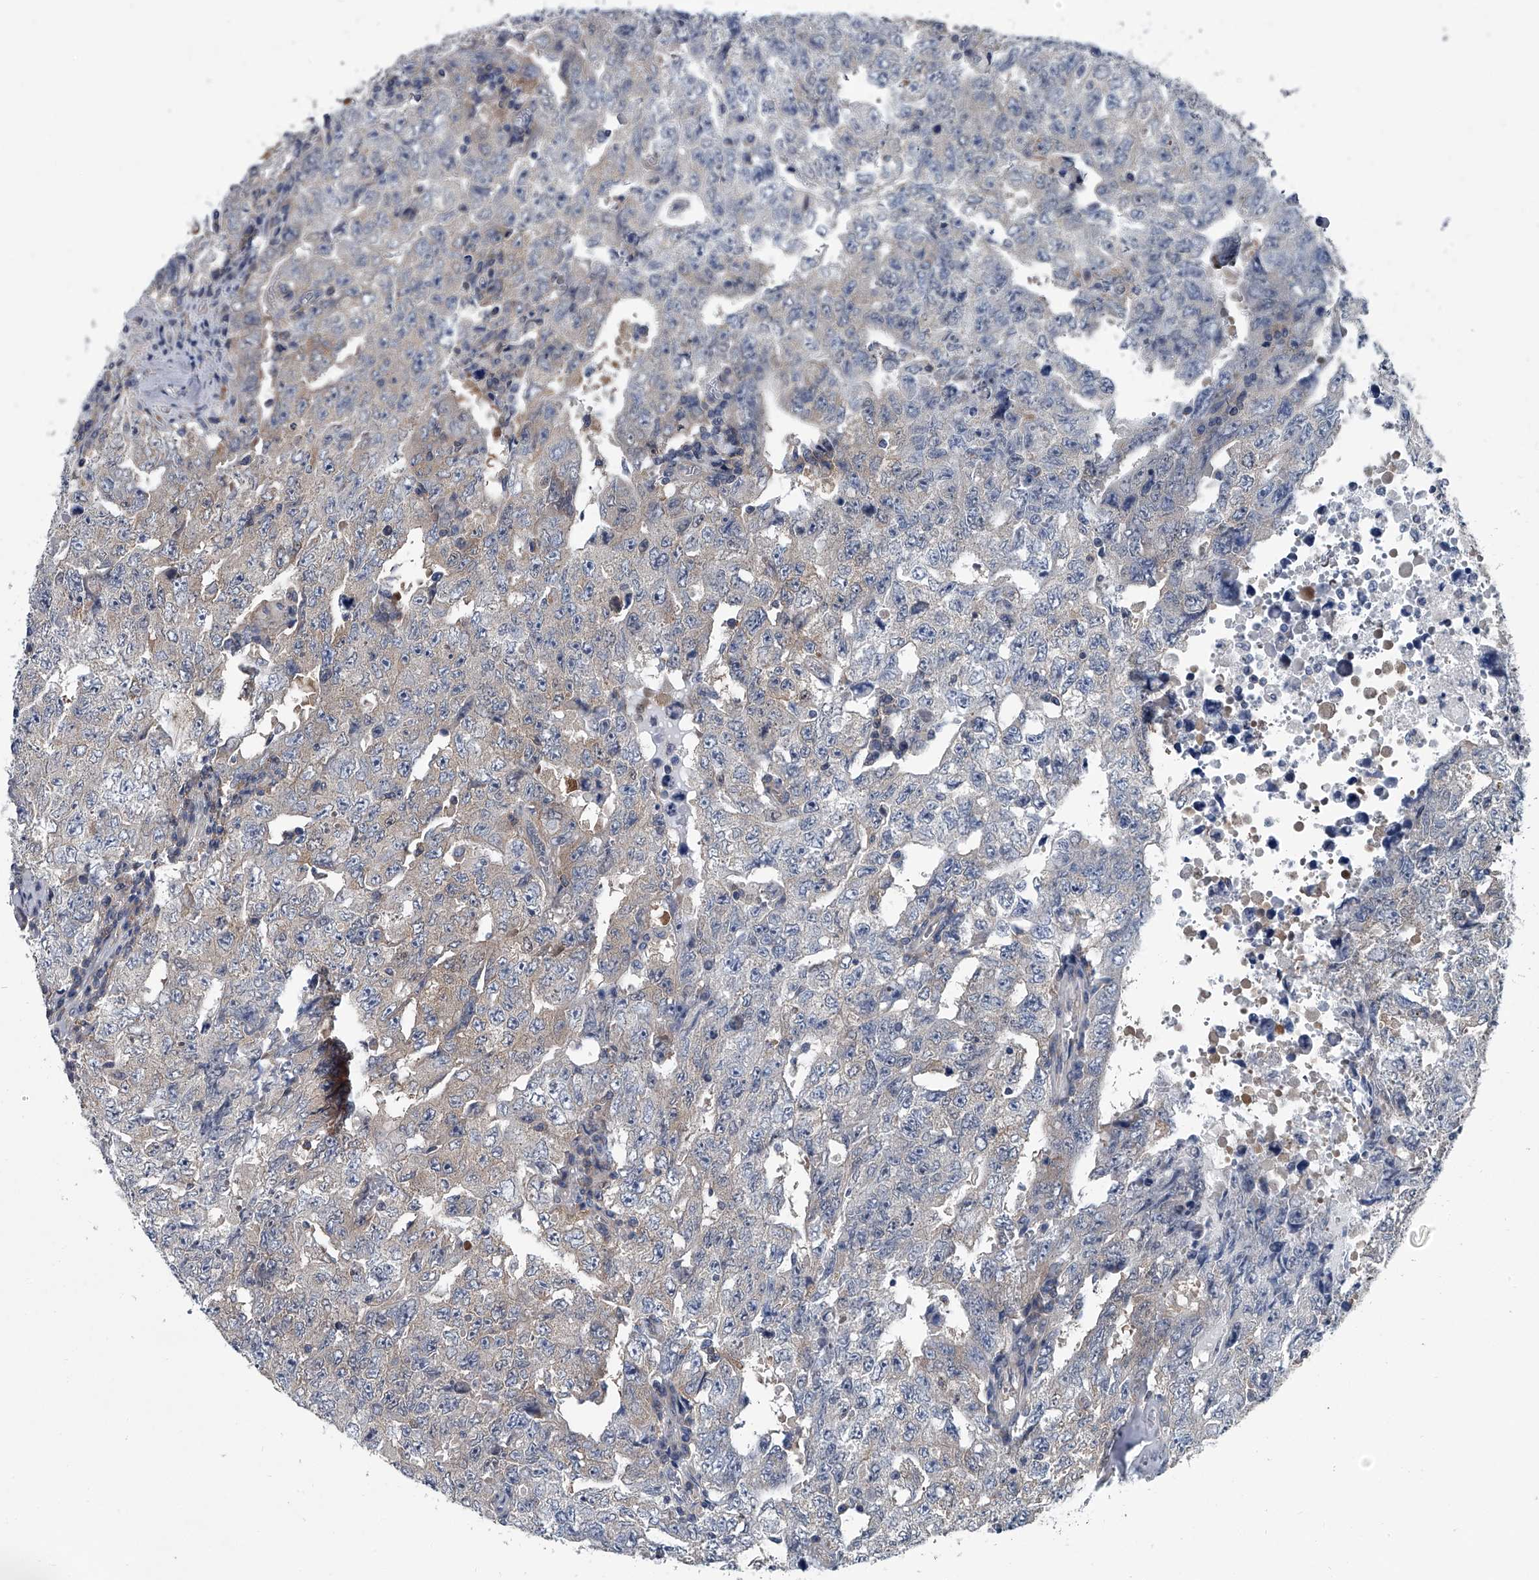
{"staining": {"intensity": "weak", "quantity": "<25%", "location": "cytoplasmic/membranous"}, "tissue": "testis cancer", "cell_type": "Tumor cells", "image_type": "cancer", "snomed": [{"axis": "morphology", "description": "Carcinoma, Embryonal, NOS"}, {"axis": "topography", "description": "Testis"}], "caption": "IHC of human embryonal carcinoma (testis) shows no positivity in tumor cells. (Brightfield microscopy of DAB (3,3'-diaminobenzidine) immunohistochemistry at high magnification).", "gene": "PPP2R5D", "patient": {"sex": "male", "age": 26}}